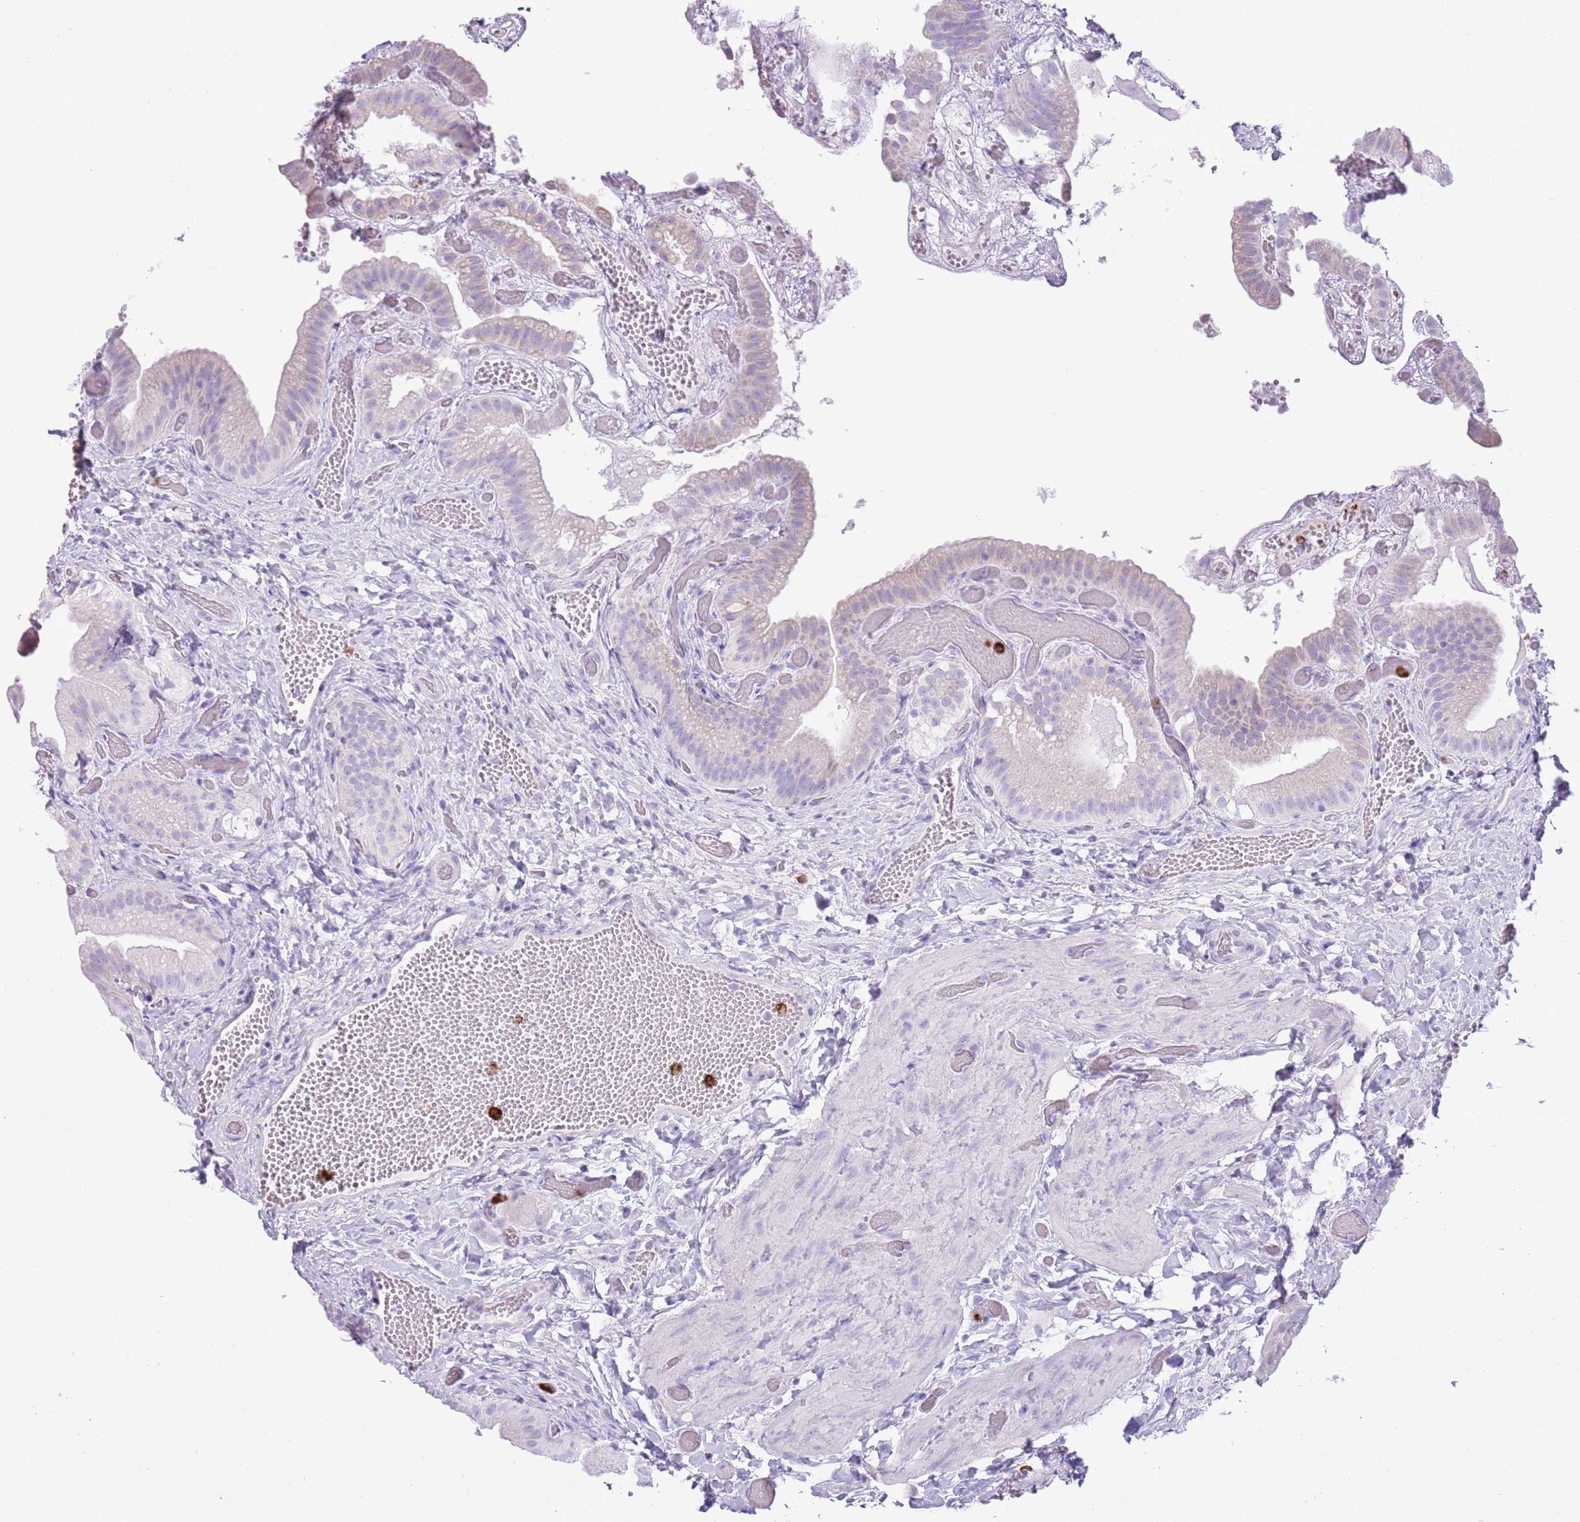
{"staining": {"intensity": "negative", "quantity": "none", "location": "none"}, "tissue": "gallbladder", "cell_type": "Glandular cells", "image_type": "normal", "snomed": [{"axis": "morphology", "description": "Normal tissue, NOS"}, {"axis": "topography", "description": "Gallbladder"}], "caption": "The immunohistochemistry image has no significant staining in glandular cells of gallbladder.", "gene": "CD177", "patient": {"sex": "female", "age": 64}}